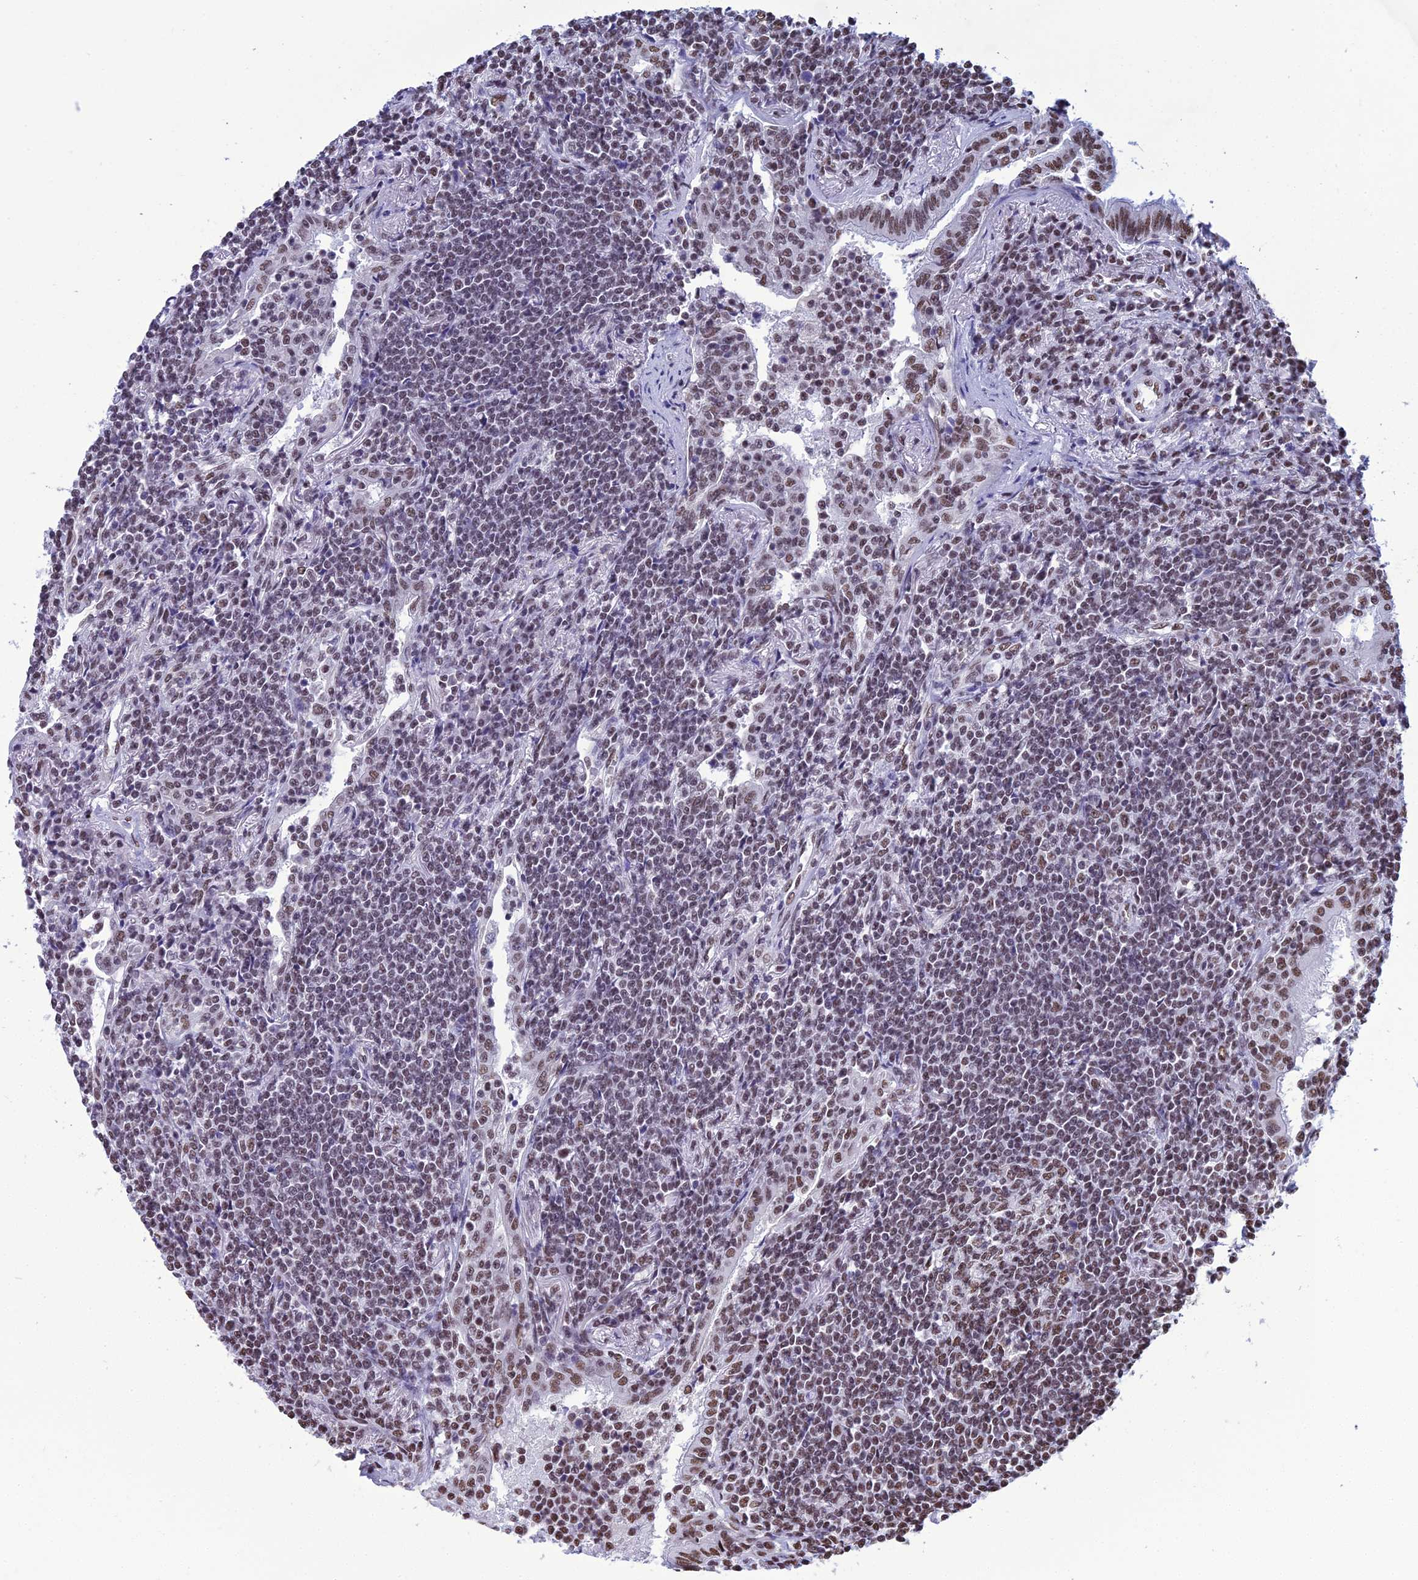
{"staining": {"intensity": "moderate", "quantity": "<25%", "location": "nuclear"}, "tissue": "lymphoma", "cell_type": "Tumor cells", "image_type": "cancer", "snomed": [{"axis": "morphology", "description": "Malignant lymphoma, non-Hodgkin's type, Low grade"}, {"axis": "topography", "description": "Lung"}], "caption": "Tumor cells exhibit low levels of moderate nuclear expression in approximately <25% of cells in human malignant lymphoma, non-Hodgkin's type (low-grade).", "gene": "PRAMEF12", "patient": {"sex": "female", "age": 71}}